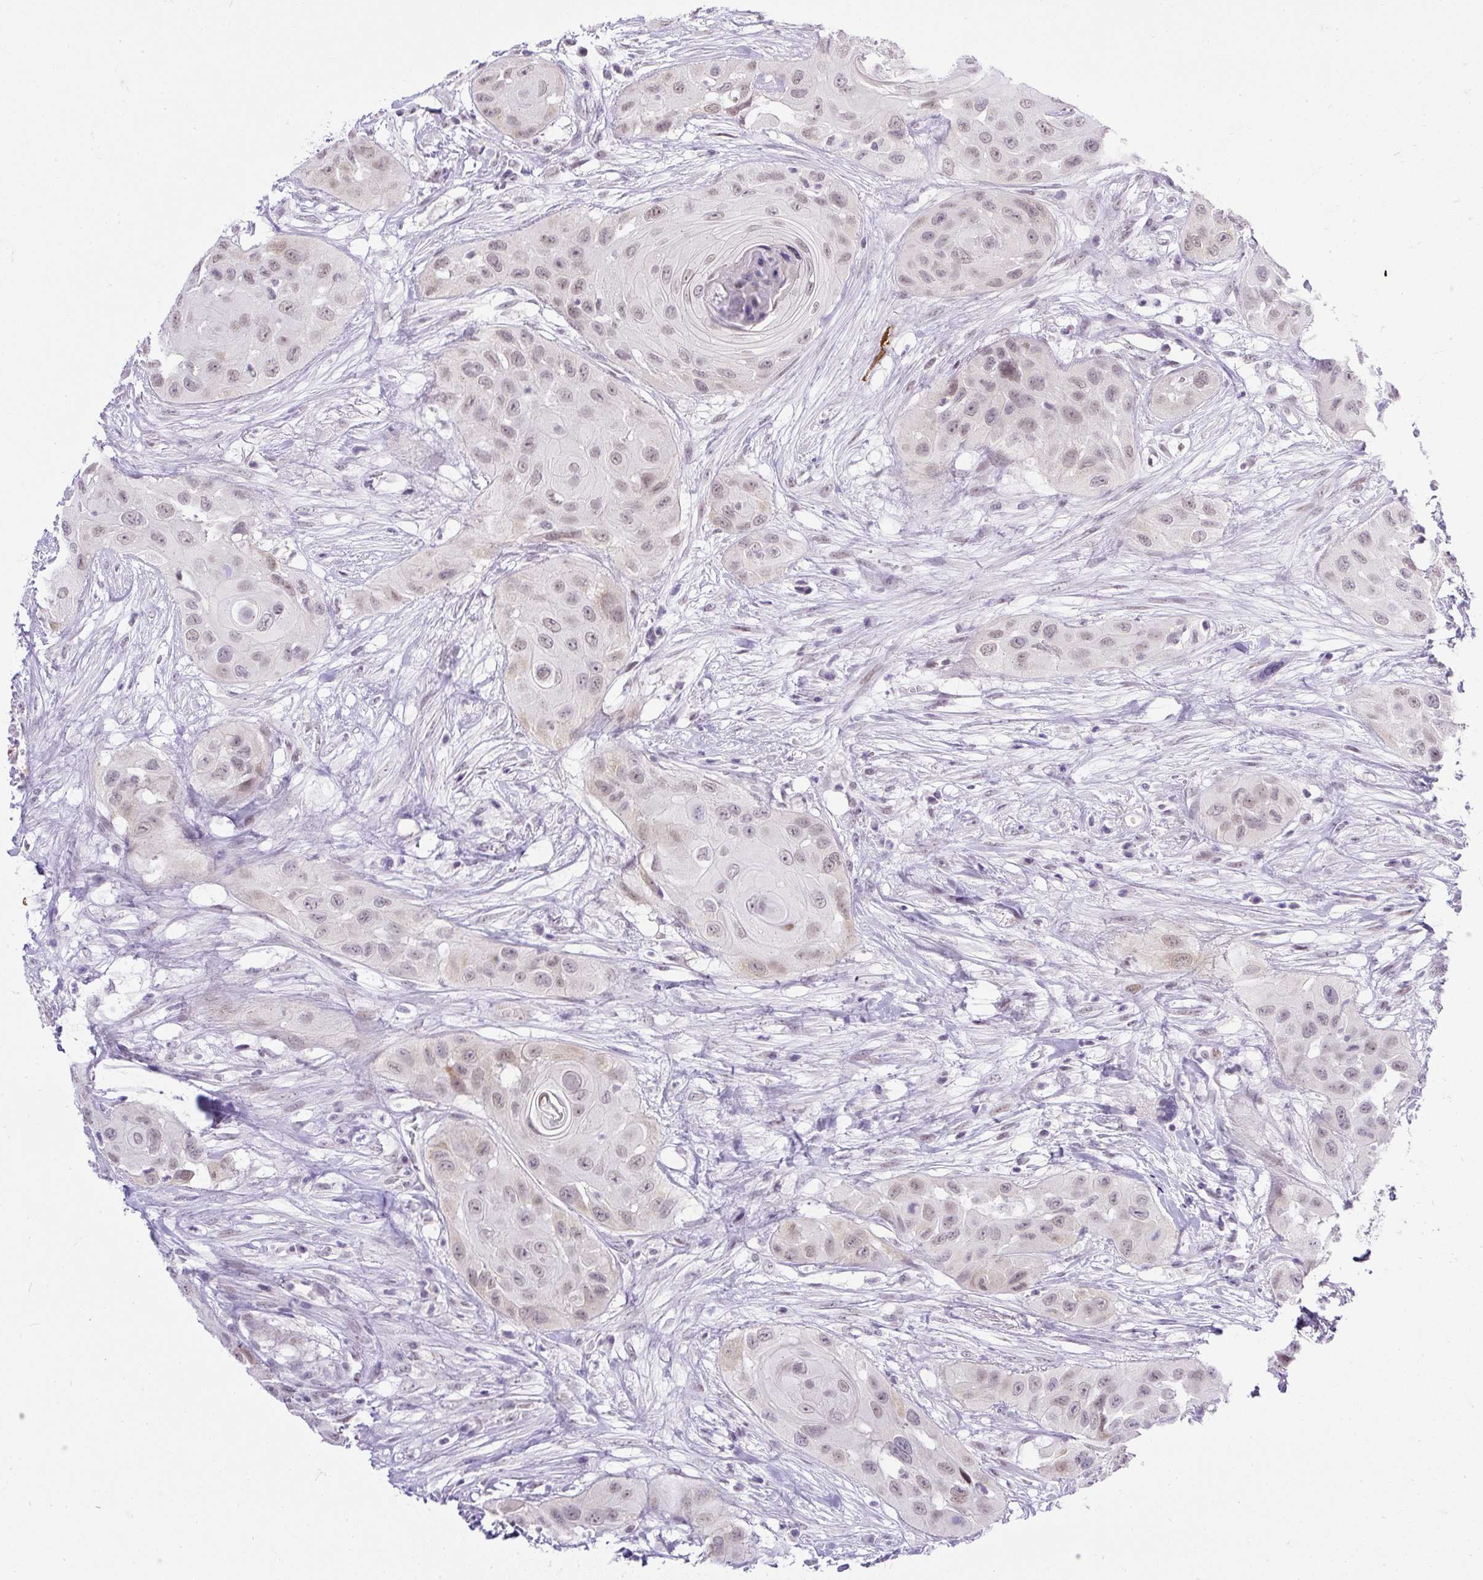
{"staining": {"intensity": "weak", "quantity": "25%-75%", "location": "nuclear"}, "tissue": "head and neck cancer", "cell_type": "Tumor cells", "image_type": "cancer", "snomed": [{"axis": "morphology", "description": "Squamous cell carcinoma, NOS"}, {"axis": "topography", "description": "Head-Neck"}], "caption": "Protein analysis of head and neck cancer (squamous cell carcinoma) tissue shows weak nuclear expression in approximately 25%-75% of tumor cells.", "gene": "WNT10B", "patient": {"sex": "male", "age": 83}}